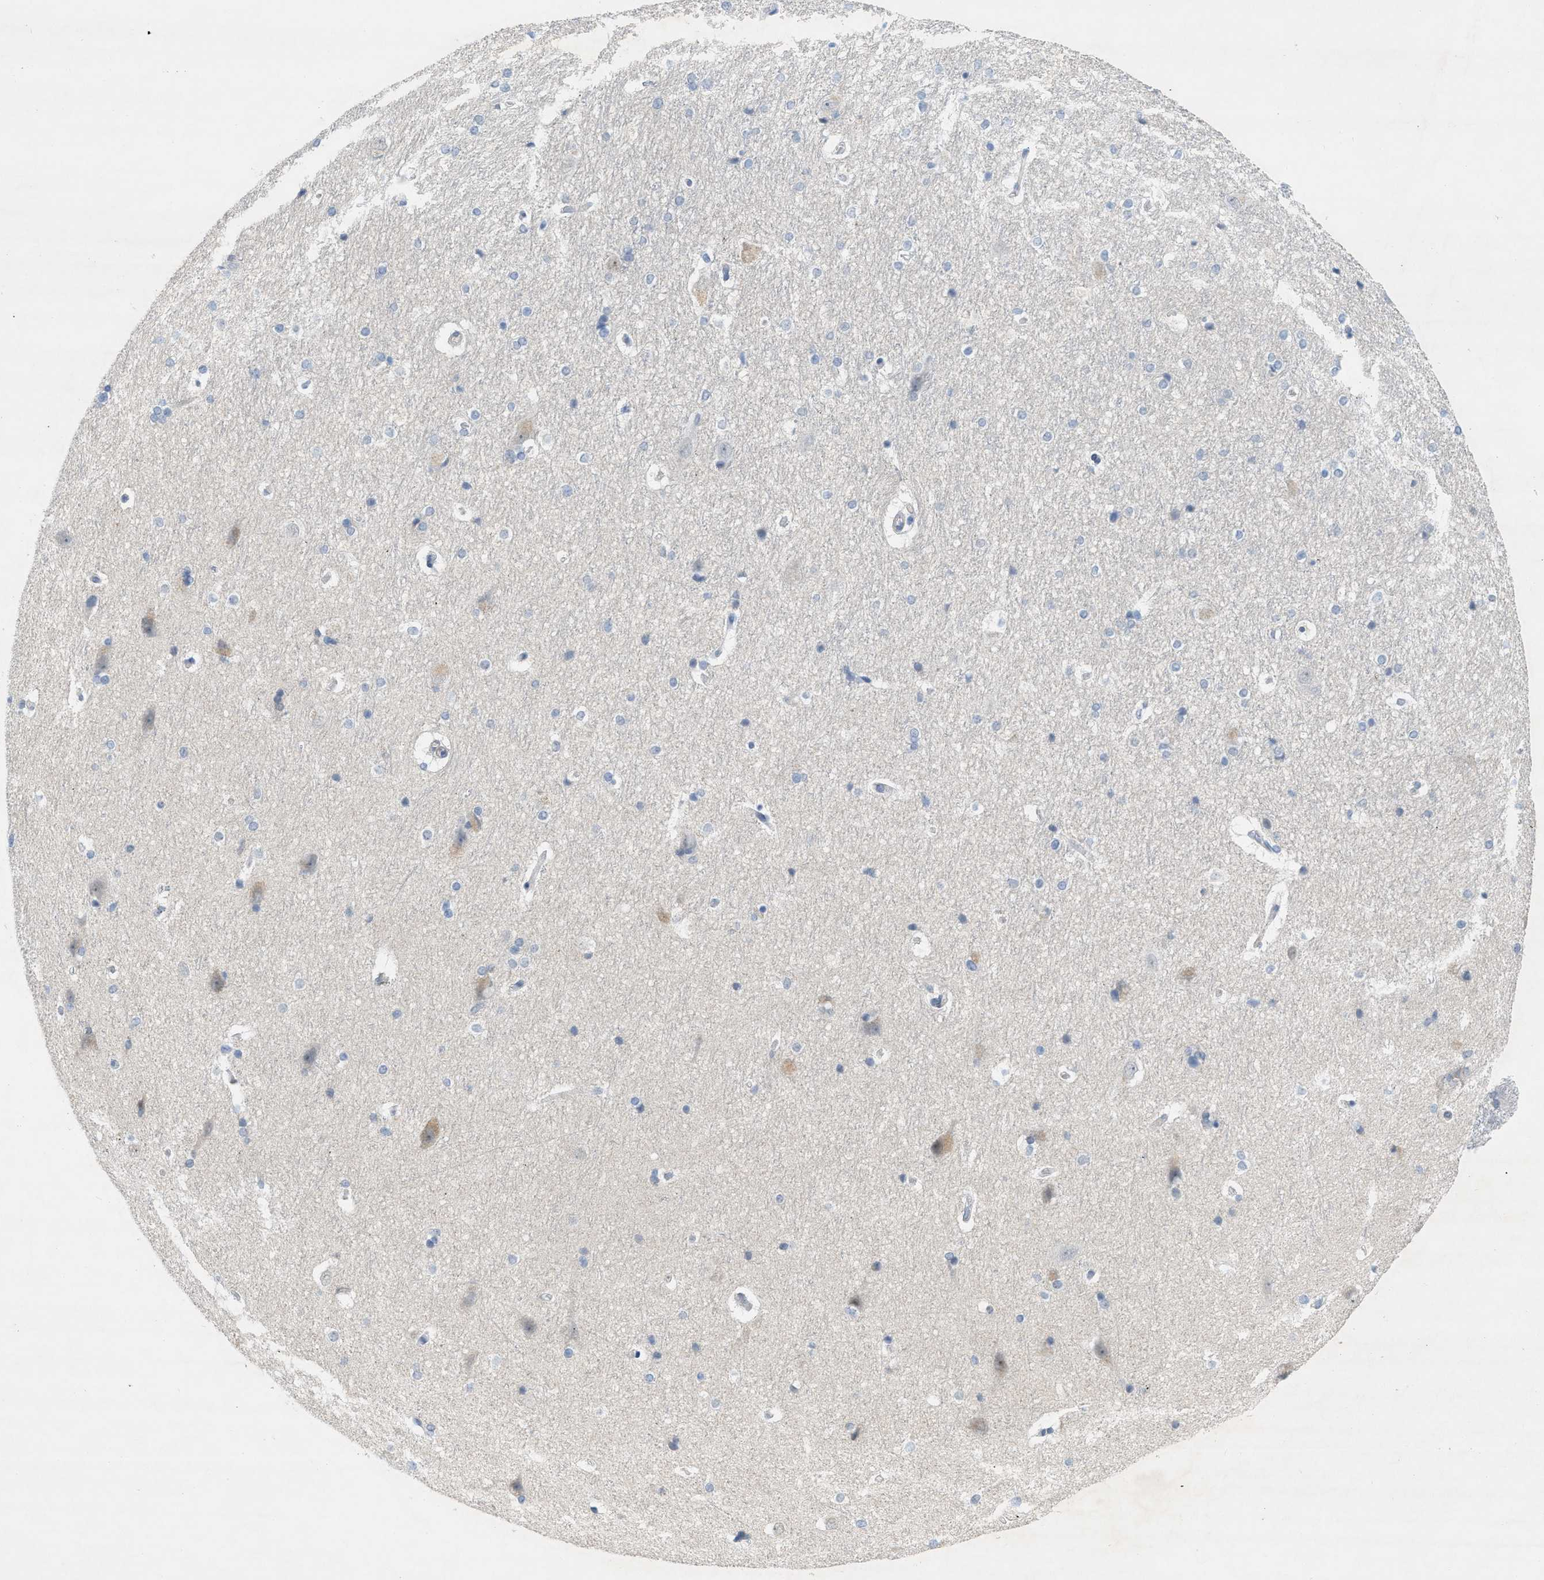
{"staining": {"intensity": "negative", "quantity": "none", "location": "none"}, "tissue": "hippocampus", "cell_type": "Glial cells", "image_type": "normal", "snomed": [{"axis": "morphology", "description": "Normal tissue, NOS"}, {"axis": "topography", "description": "Hippocampus"}], "caption": "This image is of normal hippocampus stained with immunohistochemistry to label a protein in brown with the nuclei are counter-stained blue. There is no positivity in glial cells. (DAB IHC visualized using brightfield microscopy, high magnification).", "gene": "HLTF", "patient": {"sex": "female", "age": 19}}